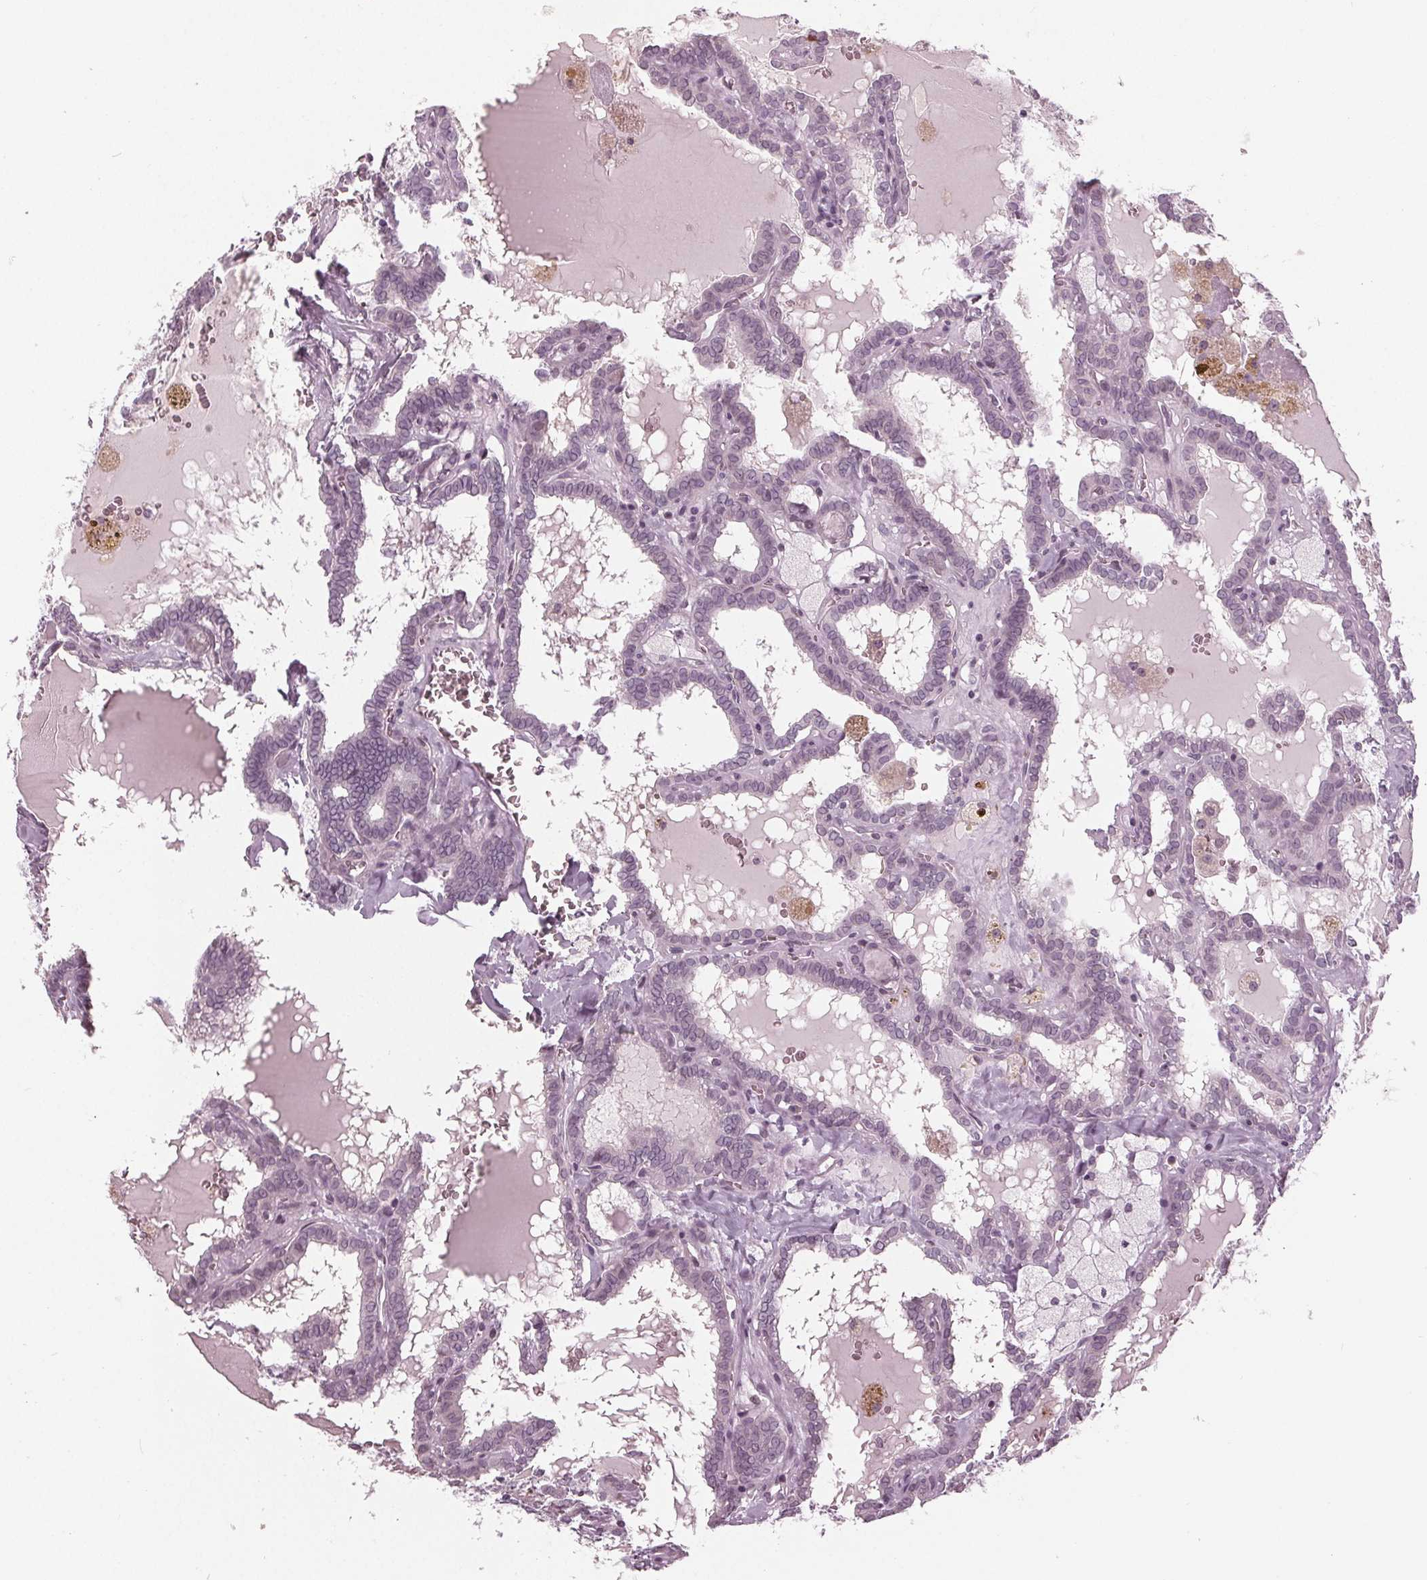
{"staining": {"intensity": "negative", "quantity": "none", "location": "none"}, "tissue": "thyroid cancer", "cell_type": "Tumor cells", "image_type": "cancer", "snomed": [{"axis": "morphology", "description": "Papillary adenocarcinoma, NOS"}, {"axis": "topography", "description": "Thyroid gland"}], "caption": "This is a photomicrograph of immunohistochemistry staining of thyroid papillary adenocarcinoma, which shows no staining in tumor cells. (DAB (3,3'-diaminobenzidine) immunohistochemistry (IHC) visualized using brightfield microscopy, high magnification).", "gene": "ADPRHL1", "patient": {"sex": "female", "age": 39}}